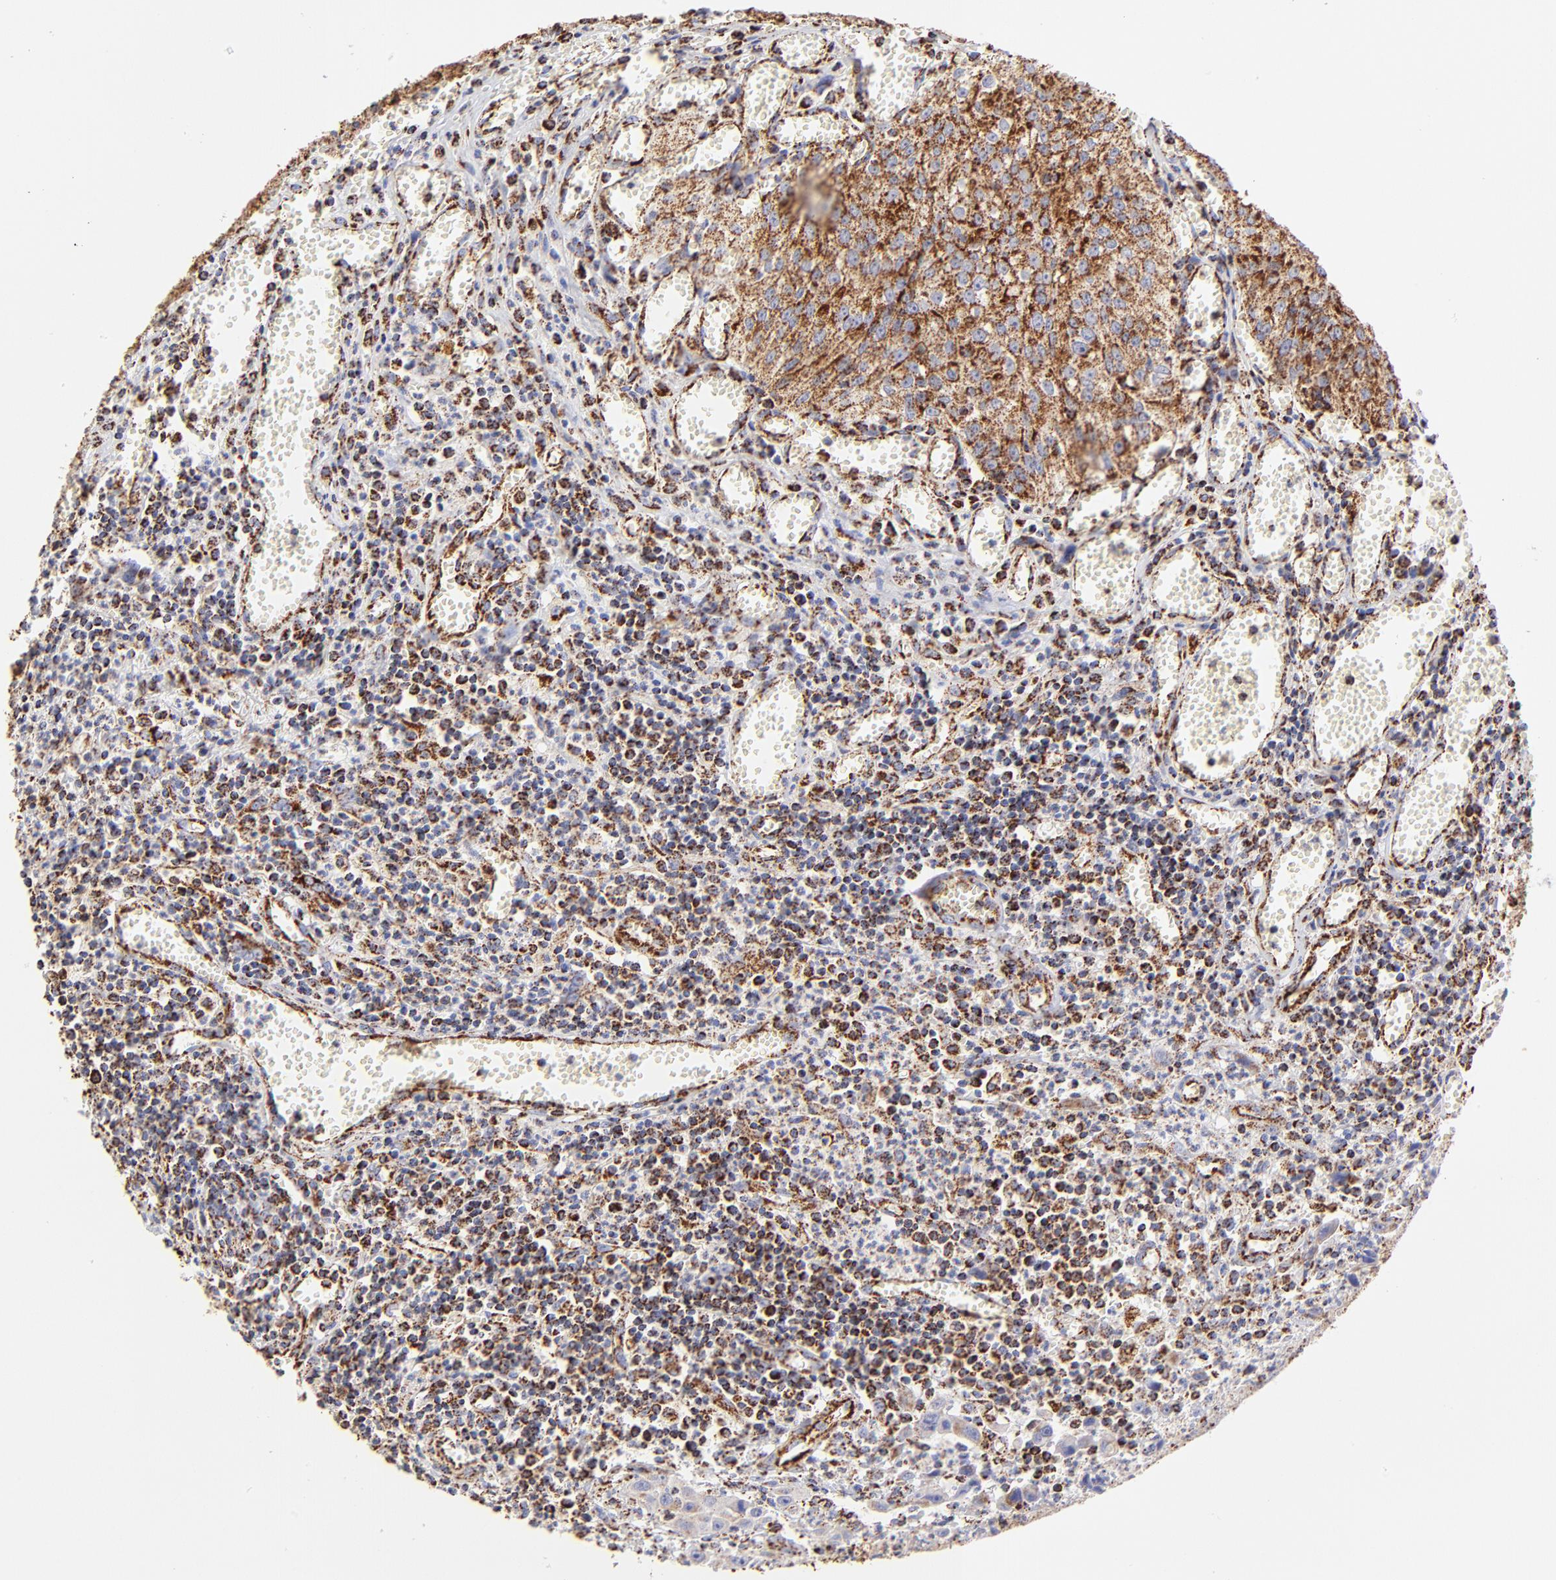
{"staining": {"intensity": "strong", "quantity": ">75%", "location": "cytoplasmic/membranous"}, "tissue": "urothelial cancer", "cell_type": "Tumor cells", "image_type": "cancer", "snomed": [{"axis": "morphology", "description": "Urothelial carcinoma, High grade"}, {"axis": "topography", "description": "Urinary bladder"}], "caption": "Immunohistochemical staining of urothelial cancer displays high levels of strong cytoplasmic/membranous protein positivity in about >75% of tumor cells.", "gene": "ECH1", "patient": {"sex": "male", "age": 66}}